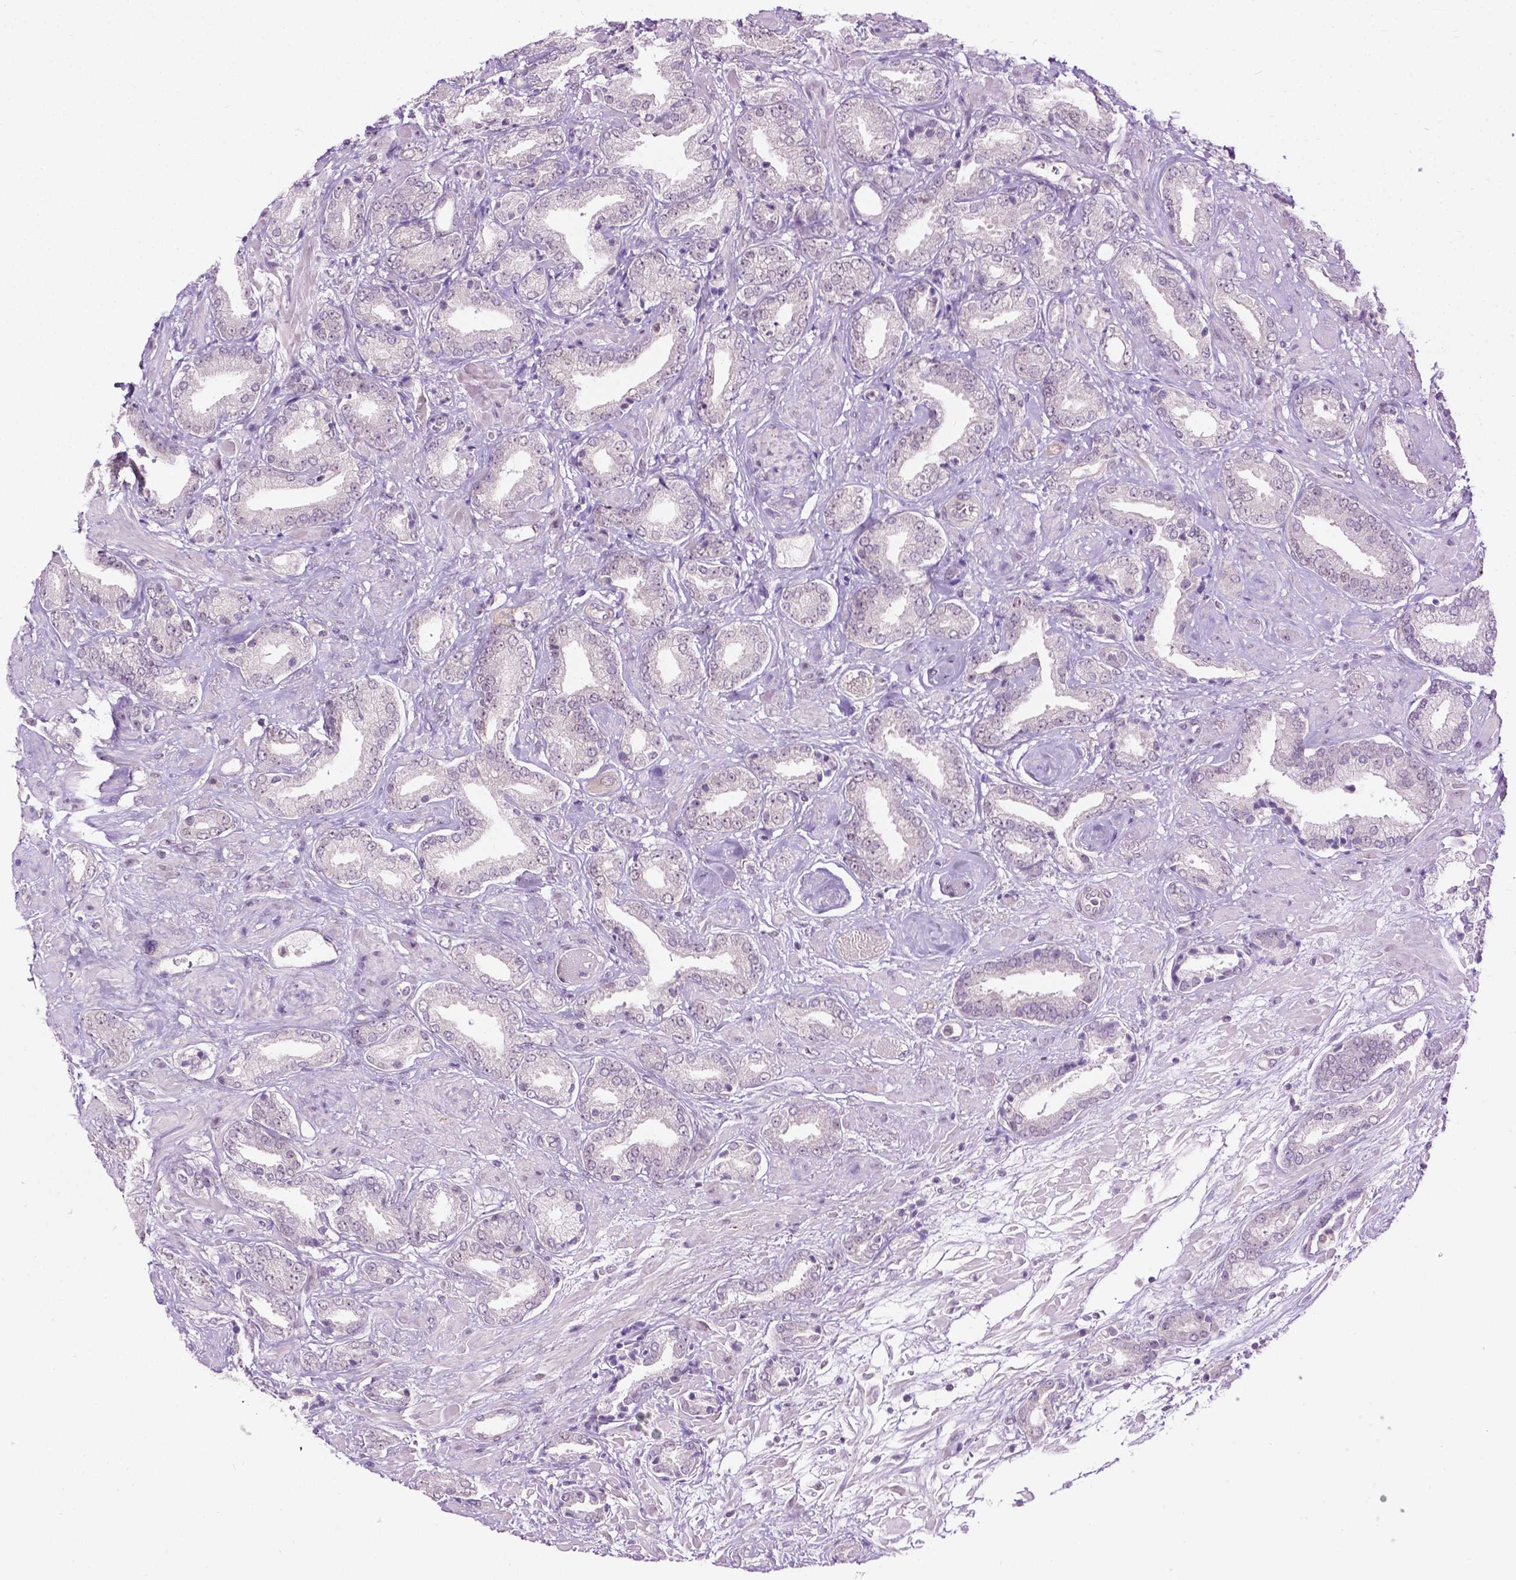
{"staining": {"intensity": "negative", "quantity": "none", "location": "none"}, "tissue": "prostate cancer", "cell_type": "Tumor cells", "image_type": "cancer", "snomed": [{"axis": "morphology", "description": "Adenocarcinoma, High grade"}, {"axis": "topography", "description": "Prostate"}], "caption": "An immunohistochemistry micrograph of prostate high-grade adenocarcinoma is shown. There is no staining in tumor cells of prostate high-grade adenocarcinoma. (Brightfield microscopy of DAB (3,3'-diaminobenzidine) immunohistochemistry at high magnification).", "gene": "DENND4A", "patient": {"sex": "male", "age": 56}}